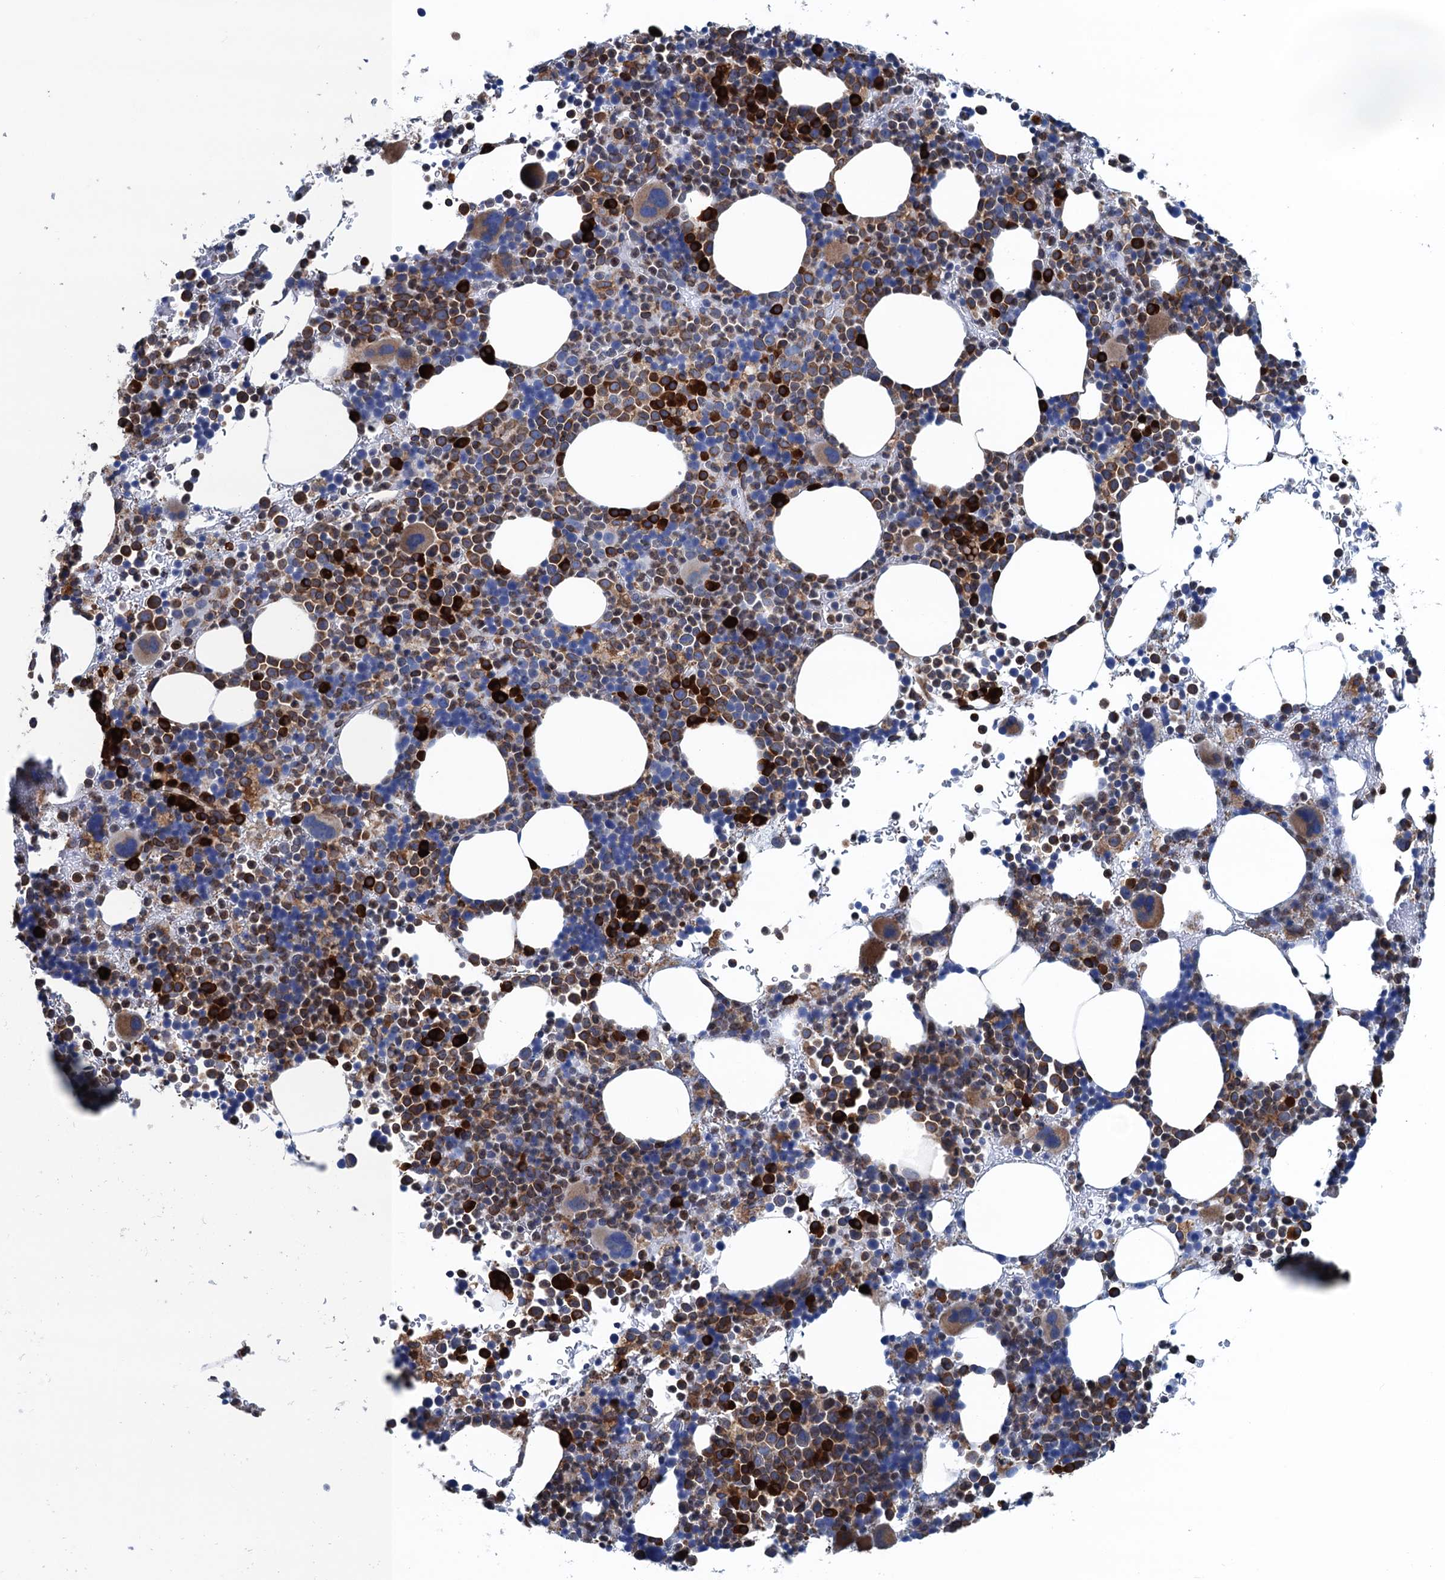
{"staining": {"intensity": "strong", "quantity": "25%-75%", "location": "cytoplasmic/membranous"}, "tissue": "bone marrow", "cell_type": "Hematopoietic cells", "image_type": "normal", "snomed": [{"axis": "morphology", "description": "Normal tissue, NOS"}, {"axis": "topography", "description": "Bone marrow"}], "caption": "This histopathology image shows IHC staining of unremarkable bone marrow, with high strong cytoplasmic/membranous staining in approximately 25%-75% of hematopoietic cells.", "gene": "TMEM205", "patient": {"sex": "female", "age": 82}}